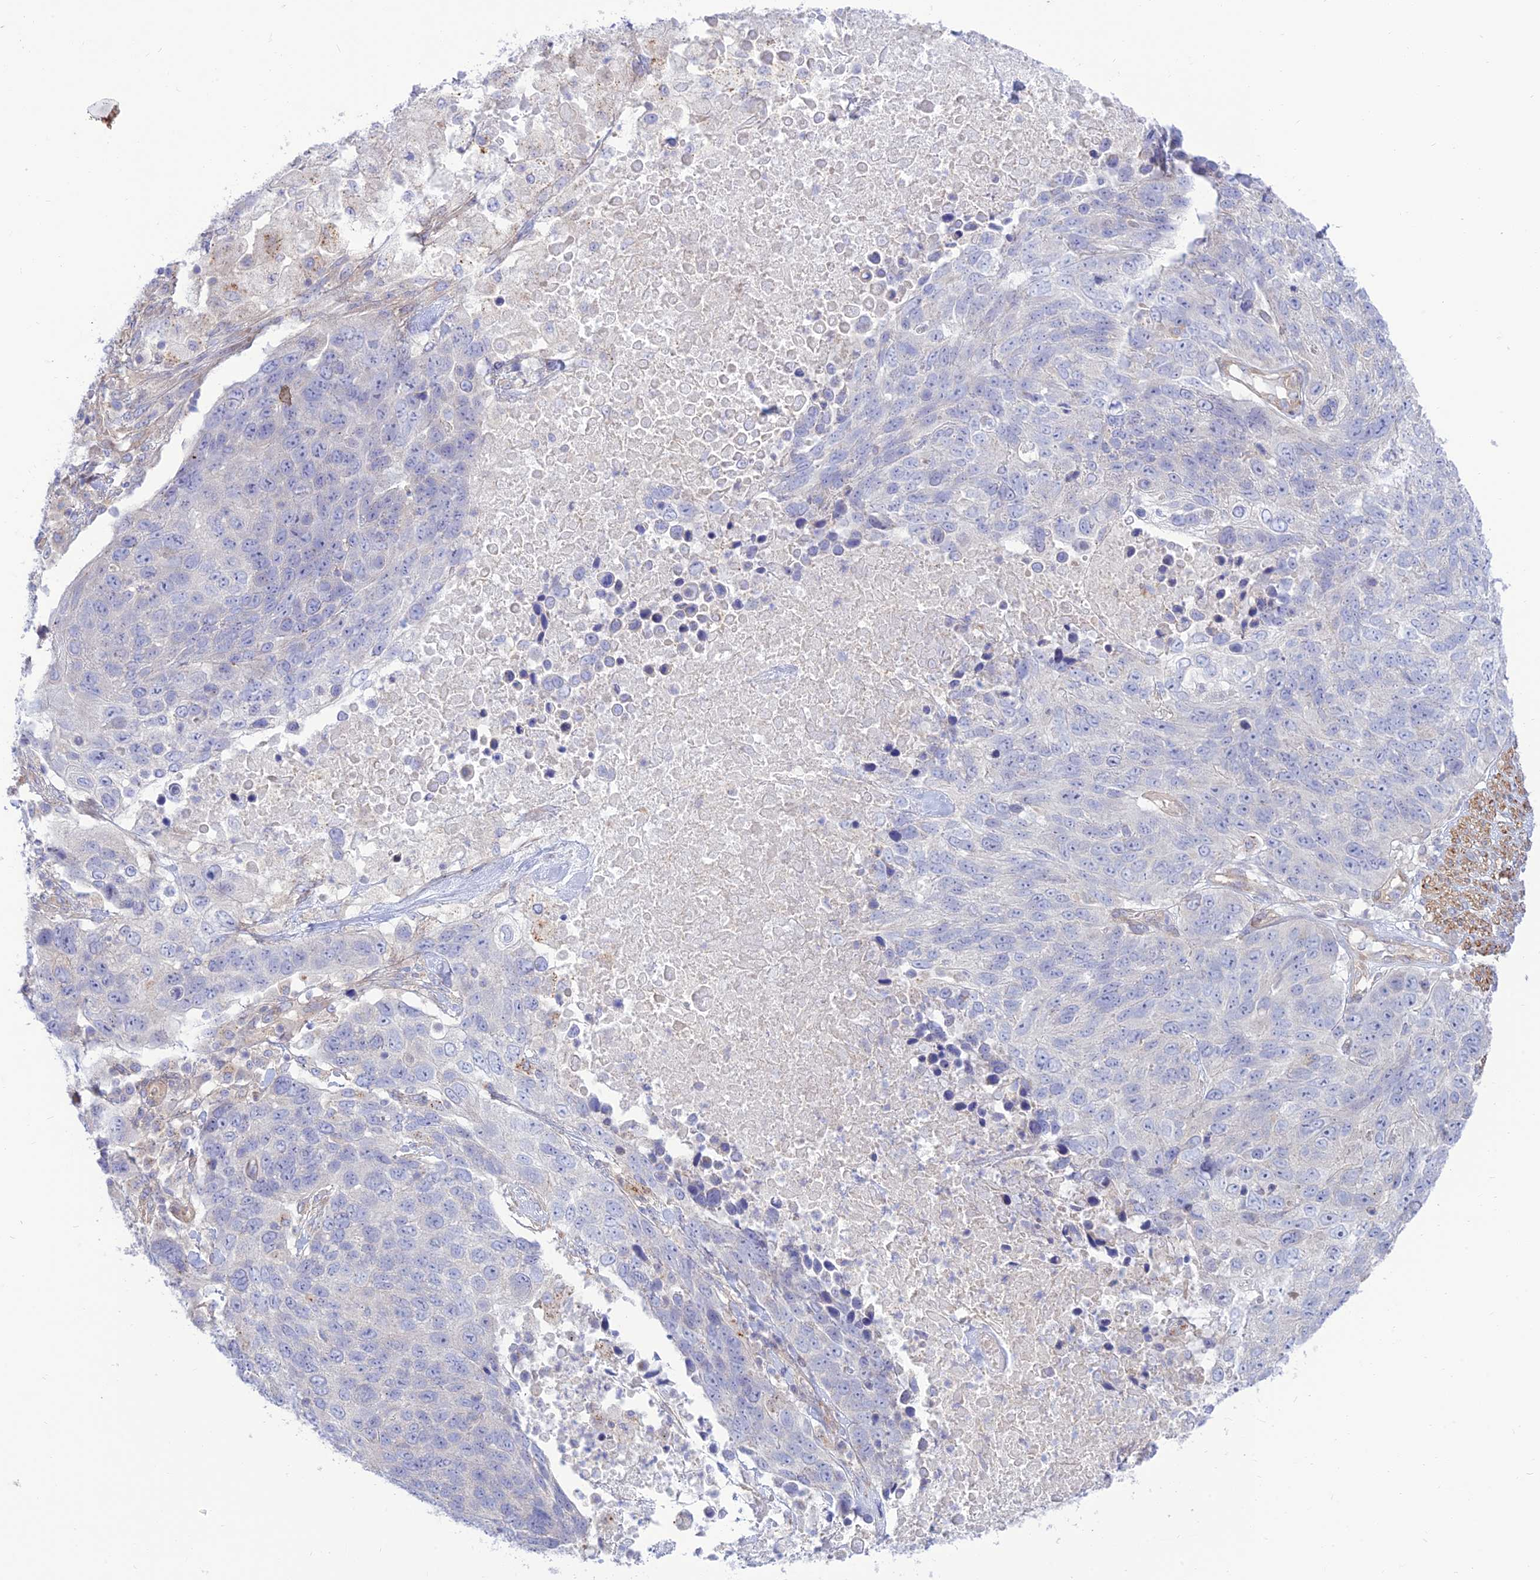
{"staining": {"intensity": "negative", "quantity": "none", "location": "none"}, "tissue": "lung cancer", "cell_type": "Tumor cells", "image_type": "cancer", "snomed": [{"axis": "morphology", "description": "Normal tissue, NOS"}, {"axis": "morphology", "description": "Squamous cell carcinoma, NOS"}, {"axis": "topography", "description": "Lymph node"}, {"axis": "topography", "description": "Lung"}], "caption": "This is a image of immunohistochemistry (IHC) staining of lung cancer (squamous cell carcinoma), which shows no staining in tumor cells.", "gene": "KCNAB1", "patient": {"sex": "male", "age": 66}}